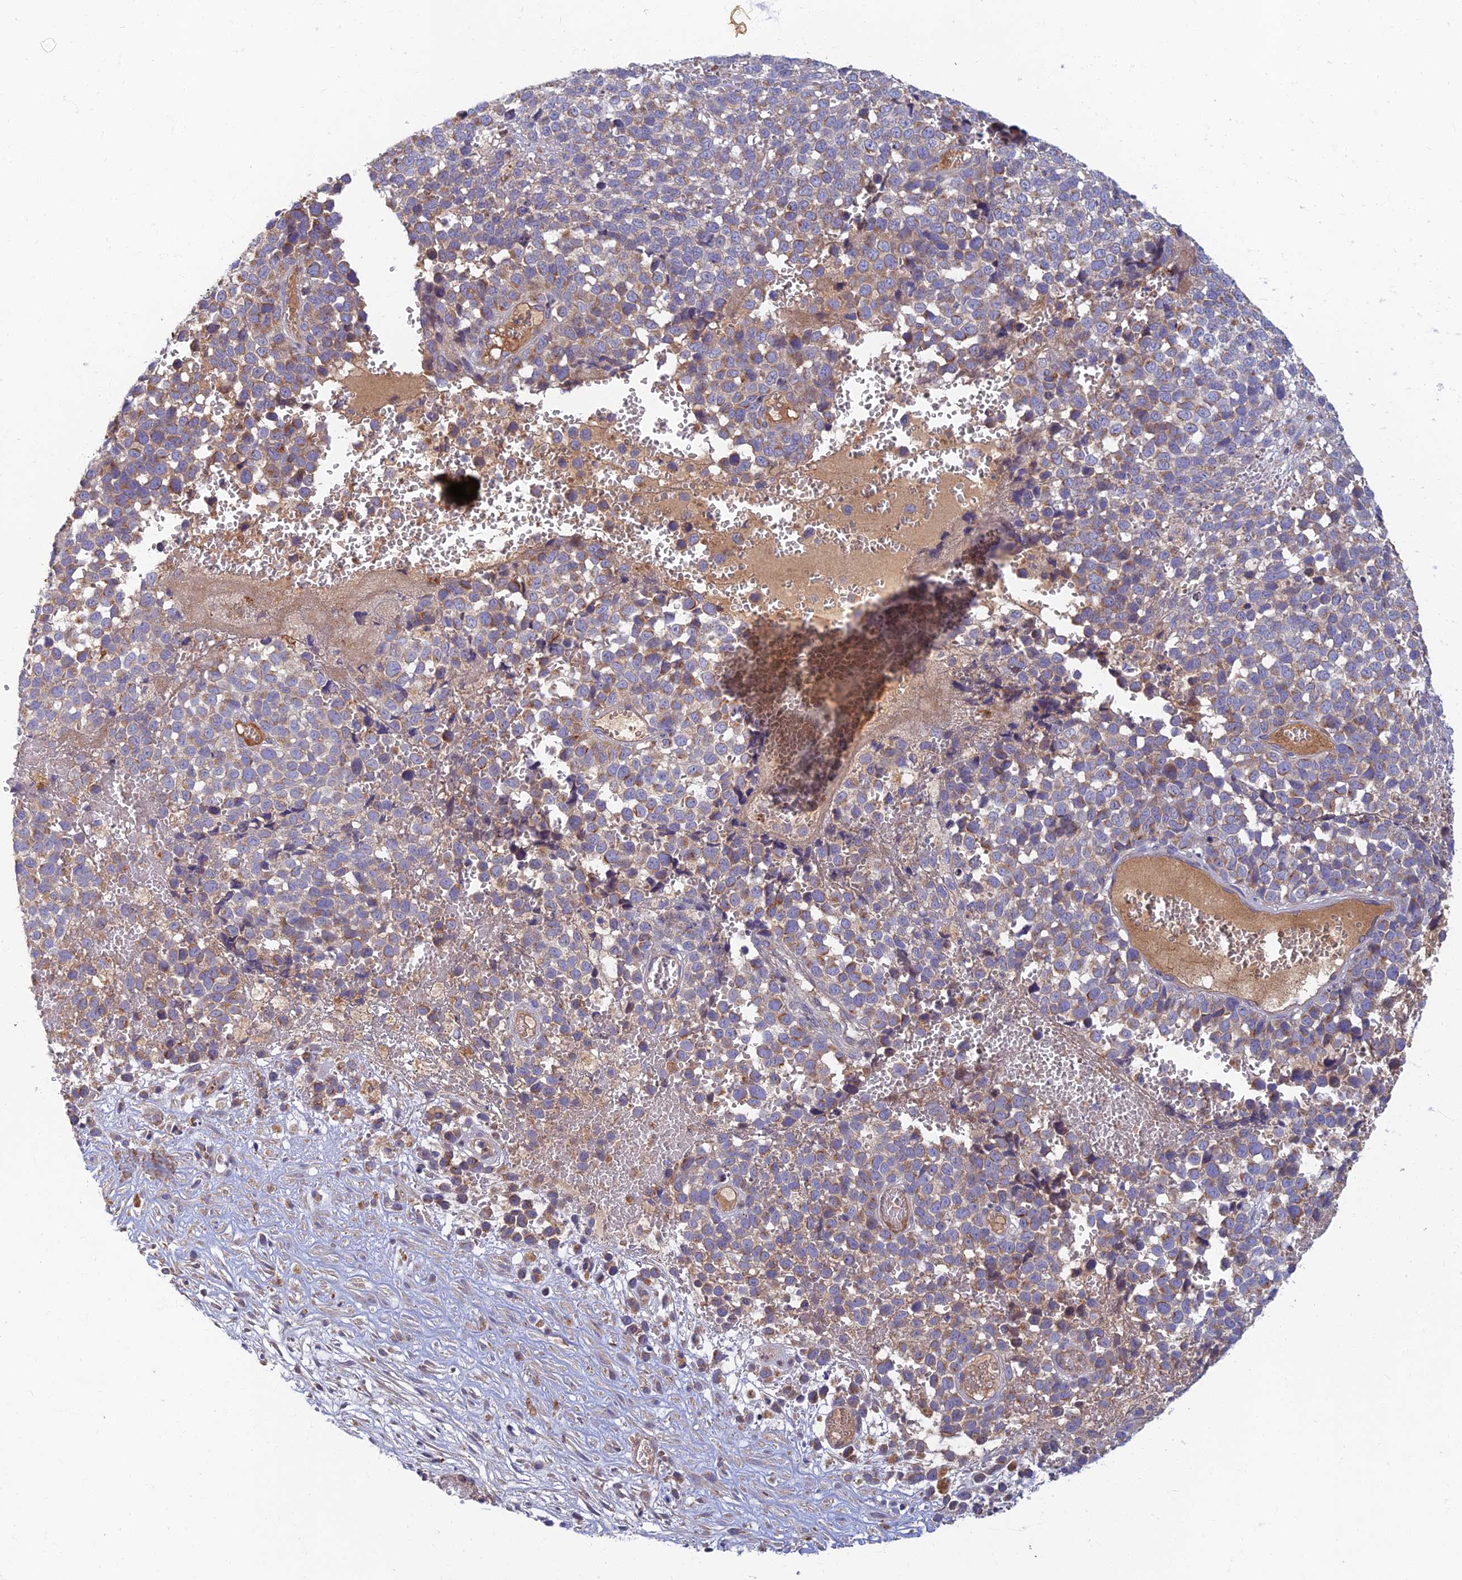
{"staining": {"intensity": "weak", "quantity": ">75%", "location": "cytoplasmic/membranous"}, "tissue": "melanoma", "cell_type": "Tumor cells", "image_type": "cancer", "snomed": [{"axis": "morphology", "description": "Malignant melanoma, NOS"}, {"axis": "topography", "description": "Nose, NOS"}], "caption": "A photomicrograph showing weak cytoplasmic/membranous positivity in approximately >75% of tumor cells in melanoma, as visualized by brown immunohistochemical staining.", "gene": "SOGA1", "patient": {"sex": "female", "age": 48}}